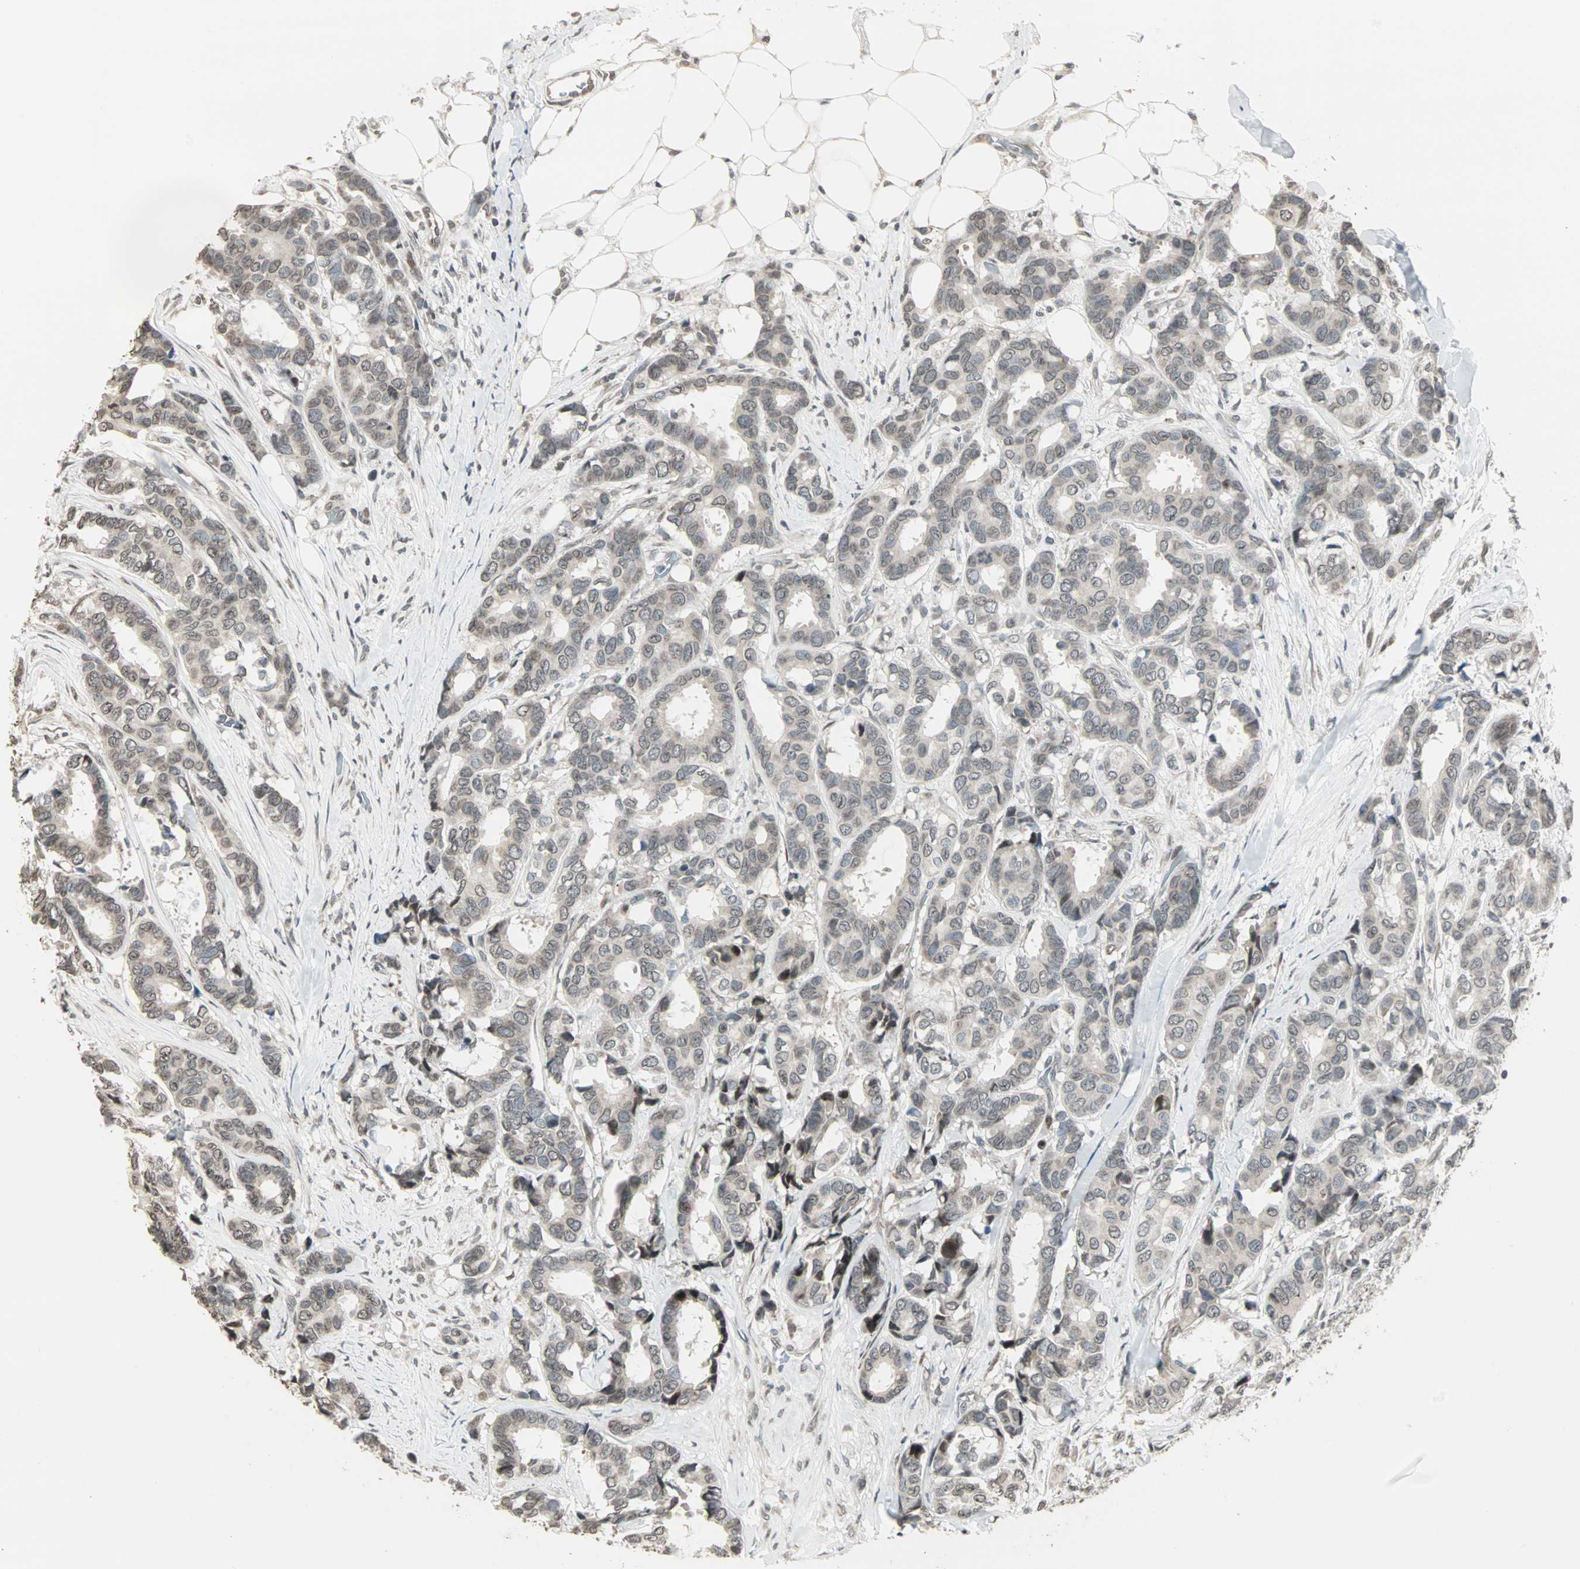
{"staining": {"intensity": "weak", "quantity": "25%-75%", "location": "cytoplasmic/membranous"}, "tissue": "breast cancer", "cell_type": "Tumor cells", "image_type": "cancer", "snomed": [{"axis": "morphology", "description": "Duct carcinoma"}, {"axis": "topography", "description": "Breast"}], "caption": "IHC (DAB) staining of breast cancer (intraductal carcinoma) exhibits weak cytoplasmic/membranous protein expression in approximately 25%-75% of tumor cells.", "gene": "CBLC", "patient": {"sex": "female", "age": 87}}